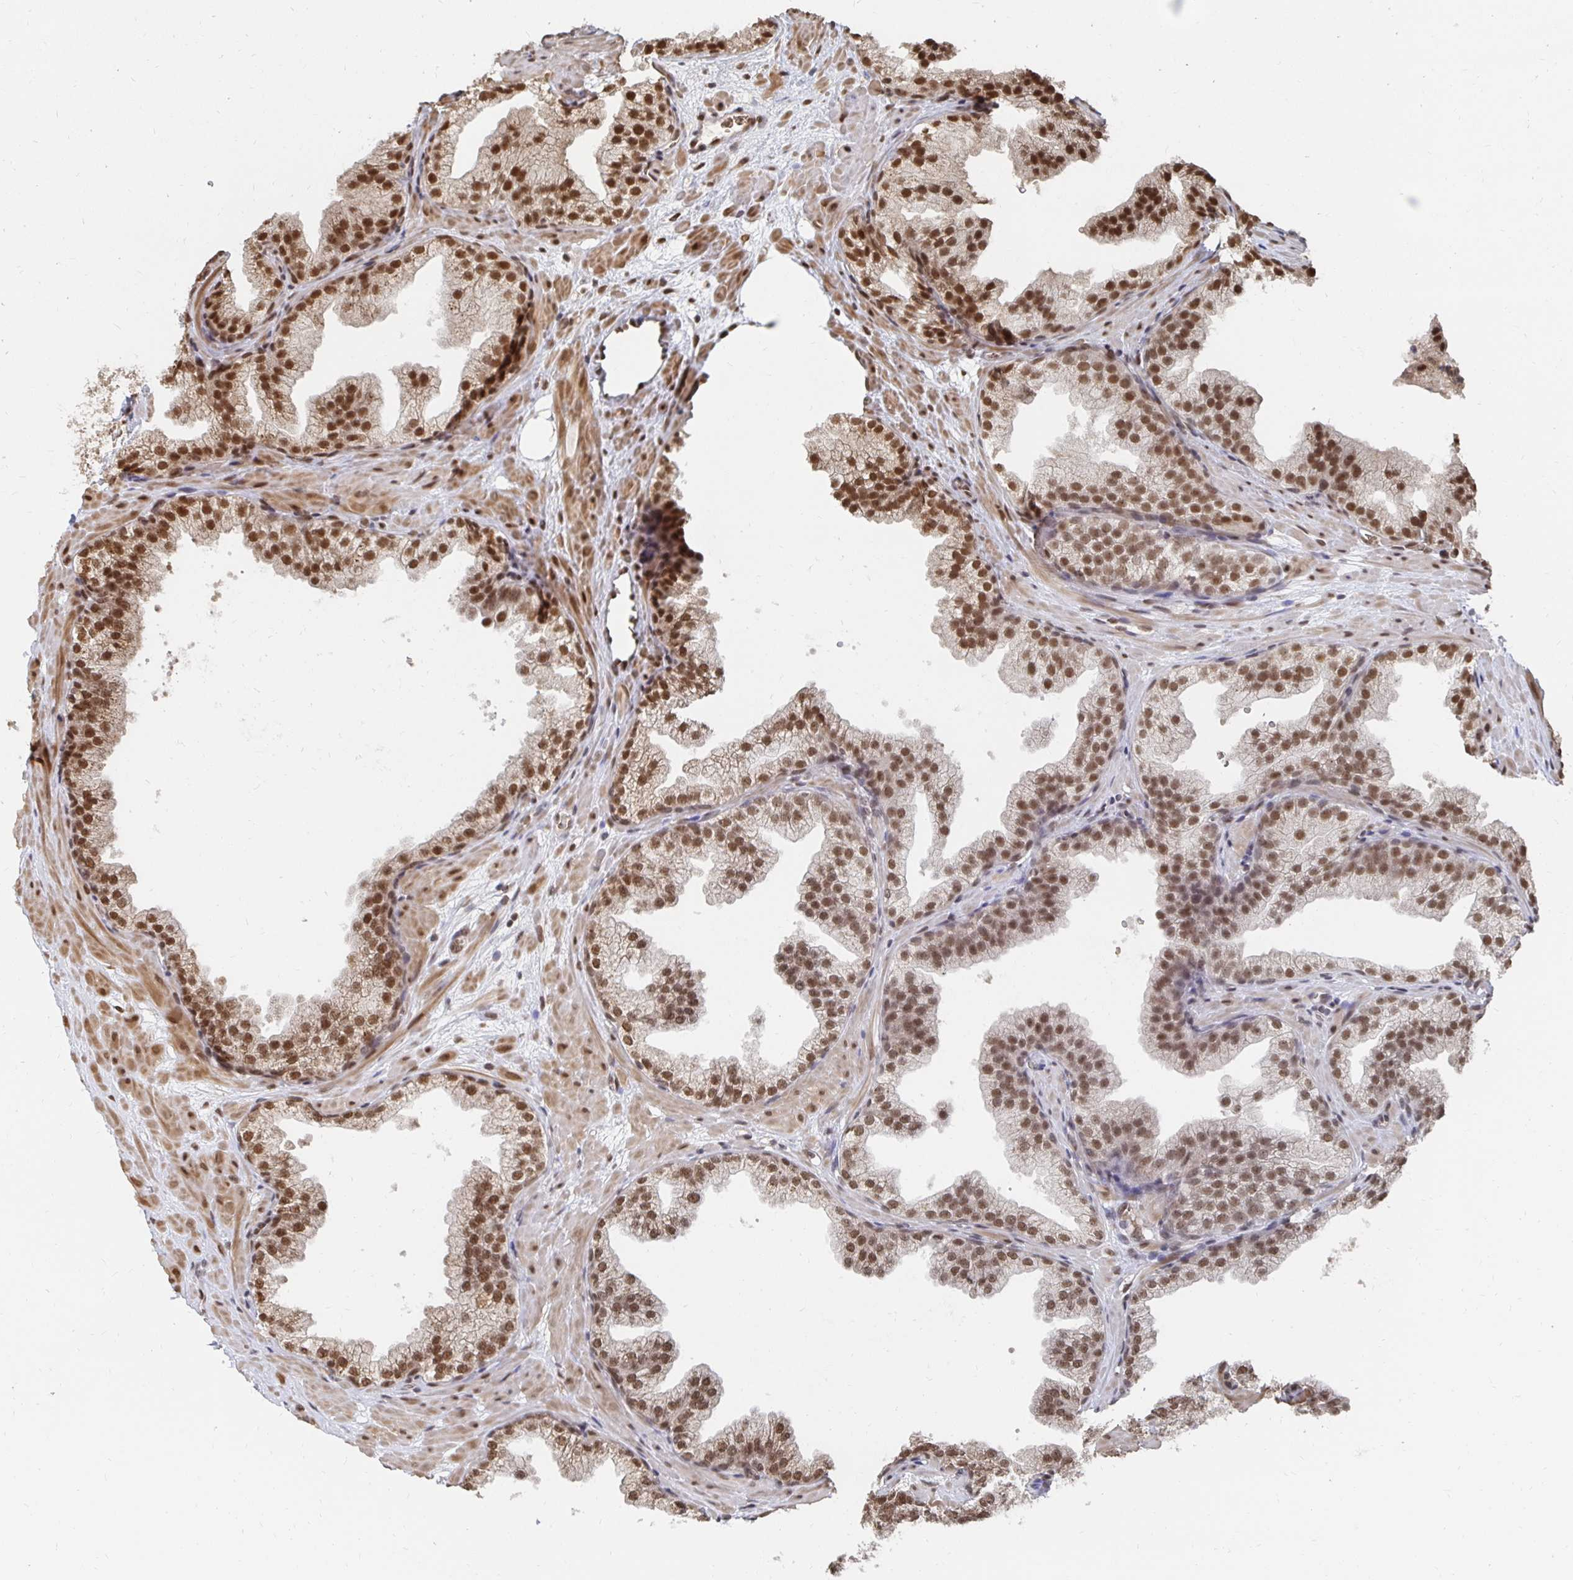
{"staining": {"intensity": "moderate", "quantity": ">75%", "location": "nuclear"}, "tissue": "prostate", "cell_type": "Glandular cells", "image_type": "normal", "snomed": [{"axis": "morphology", "description": "Normal tissue, NOS"}, {"axis": "topography", "description": "Prostate"}], "caption": "Prostate stained with immunohistochemistry (IHC) demonstrates moderate nuclear expression in approximately >75% of glandular cells. (IHC, brightfield microscopy, high magnification).", "gene": "GTF3C6", "patient": {"sex": "male", "age": 37}}